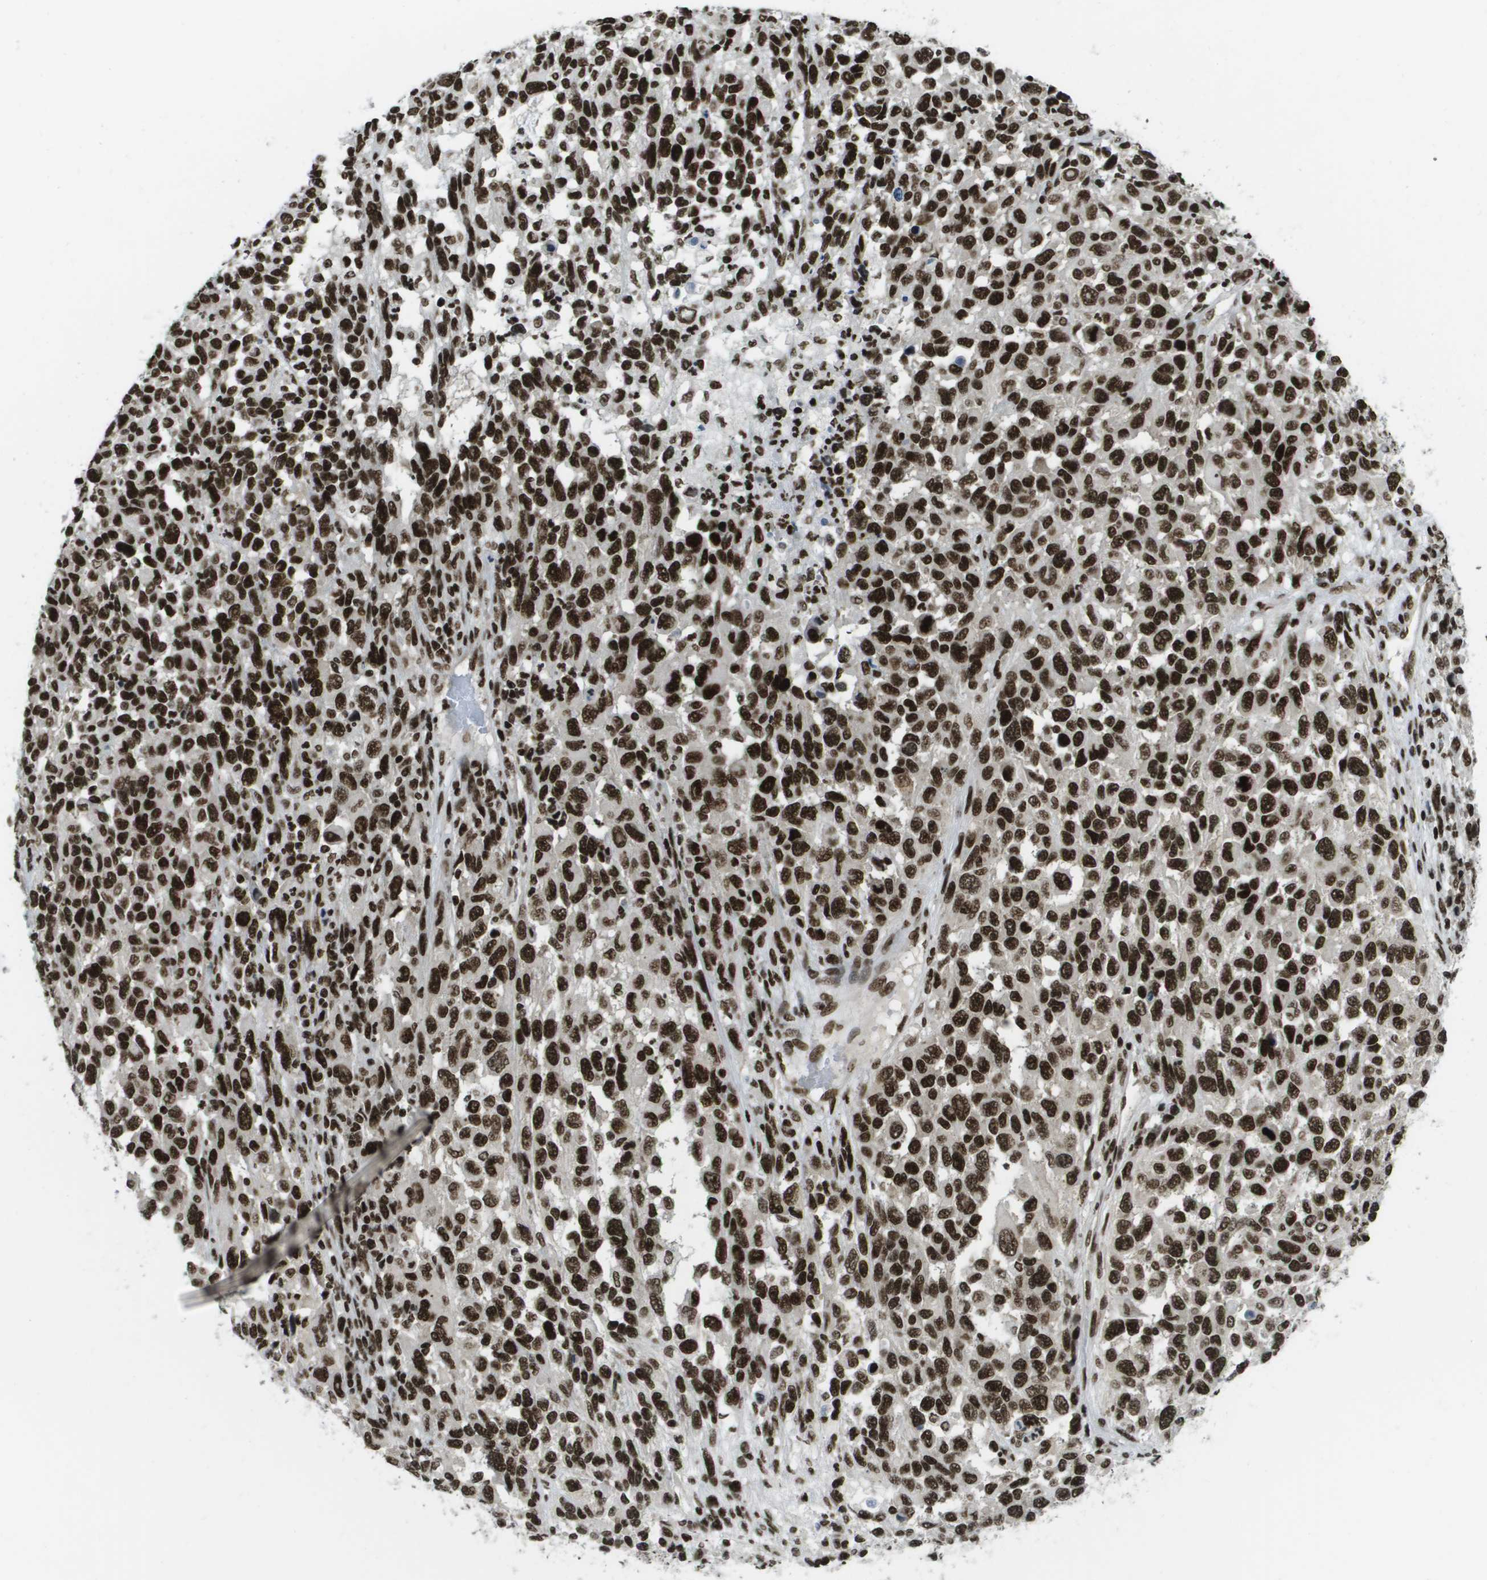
{"staining": {"intensity": "strong", "quantity": ">75%", "location": "nuclear"}, "tissue": "melanoma", "cell_type": "Tumor cells", "image_type": "cancer", "snomed": [{"axis": "morphology", "description": "Malignant melanoma, Metastatic site"}, {"axis": "topography", "description": "Lymph node"}], "caption": "Protein staining demonstrates strong nuclear positivity in approximately >75% of tumor cells in malignant melanoma (metastatic site). The protein of interest is shown in brown color, while the nuclei are stained blue.", "gene": "GLYR1", "patient": {"sex": "male", "age": 61}}